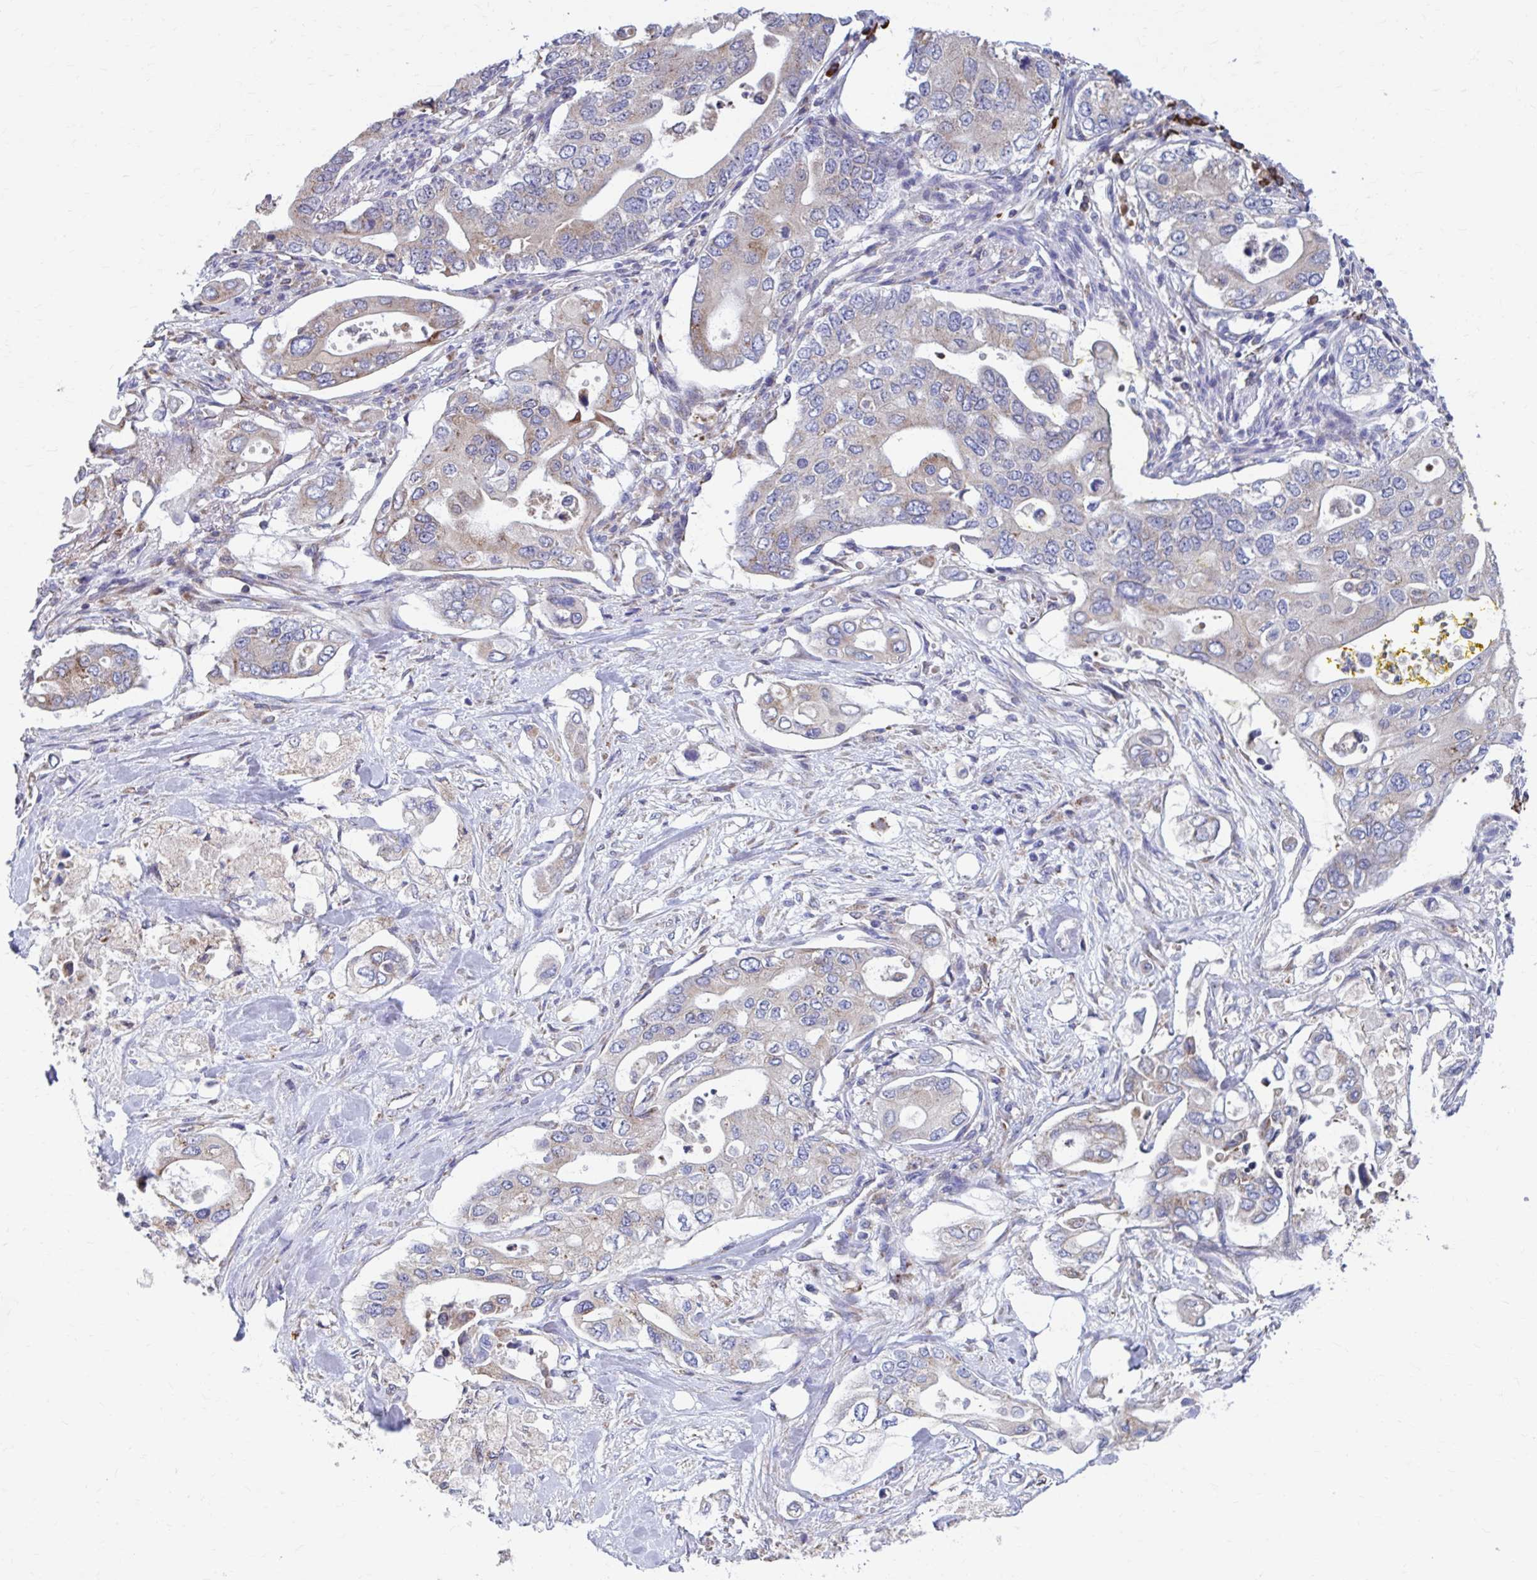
{"staining": {"intensity": "weak", "quantity": "<25%", "location": "cytoplasmic/membranous"}, "tissue": "pancreatic cancer", "cell_type": "Tumor cells", "image_type": "cancer", "snomed": [{"axis": "morphology", "description": "Adenocarcinoma, NOS"}, {"axis": "topography", "description": "Pancreas"}], "caption": "Immunohistochemical staining of human pancreatic cancer exhibits no significant expression in tumor cells.", "gene": "FKBP2", "patient": {"sex": "female", "age": 63}}